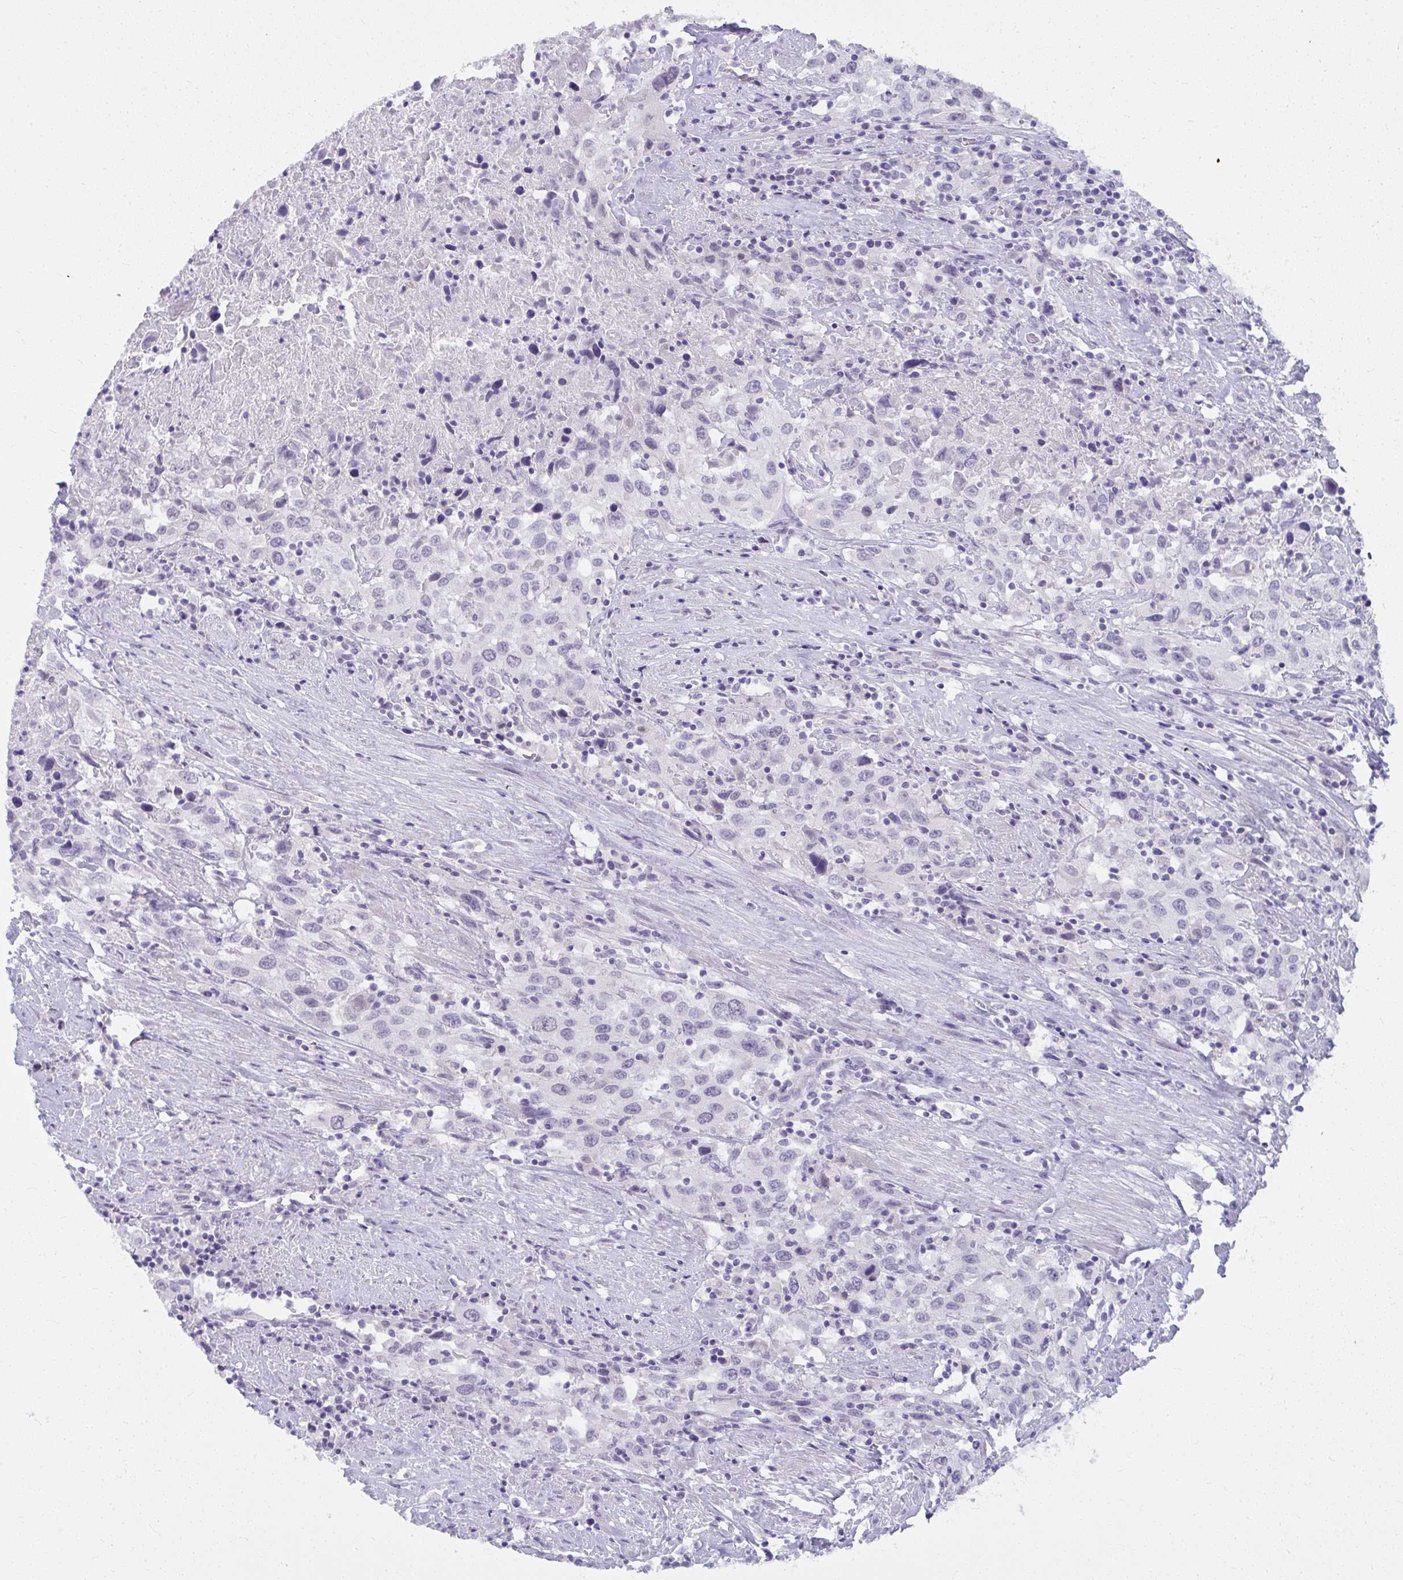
{"staining": {"intensity": "negative", "quantity": "none", "location": "none"}, "tissue": "urothelial cancer", "cell_type": "Tumor cells", "image_type": "cancer", "snomed": [{"axis": "morphology", "description": "Urothelial carcinoma, High grade"}, {"axis": "topography", "description": "Urinary bladder"}], "caption": "An IHC photomicrograph of urothelial carcinoma (high-grade) is shown. There is no staining in tumor cells of urothelial carcinoma (high-grade).", "gene": "UGT3A2", "patient": {"sex": "male", "age": 61}}